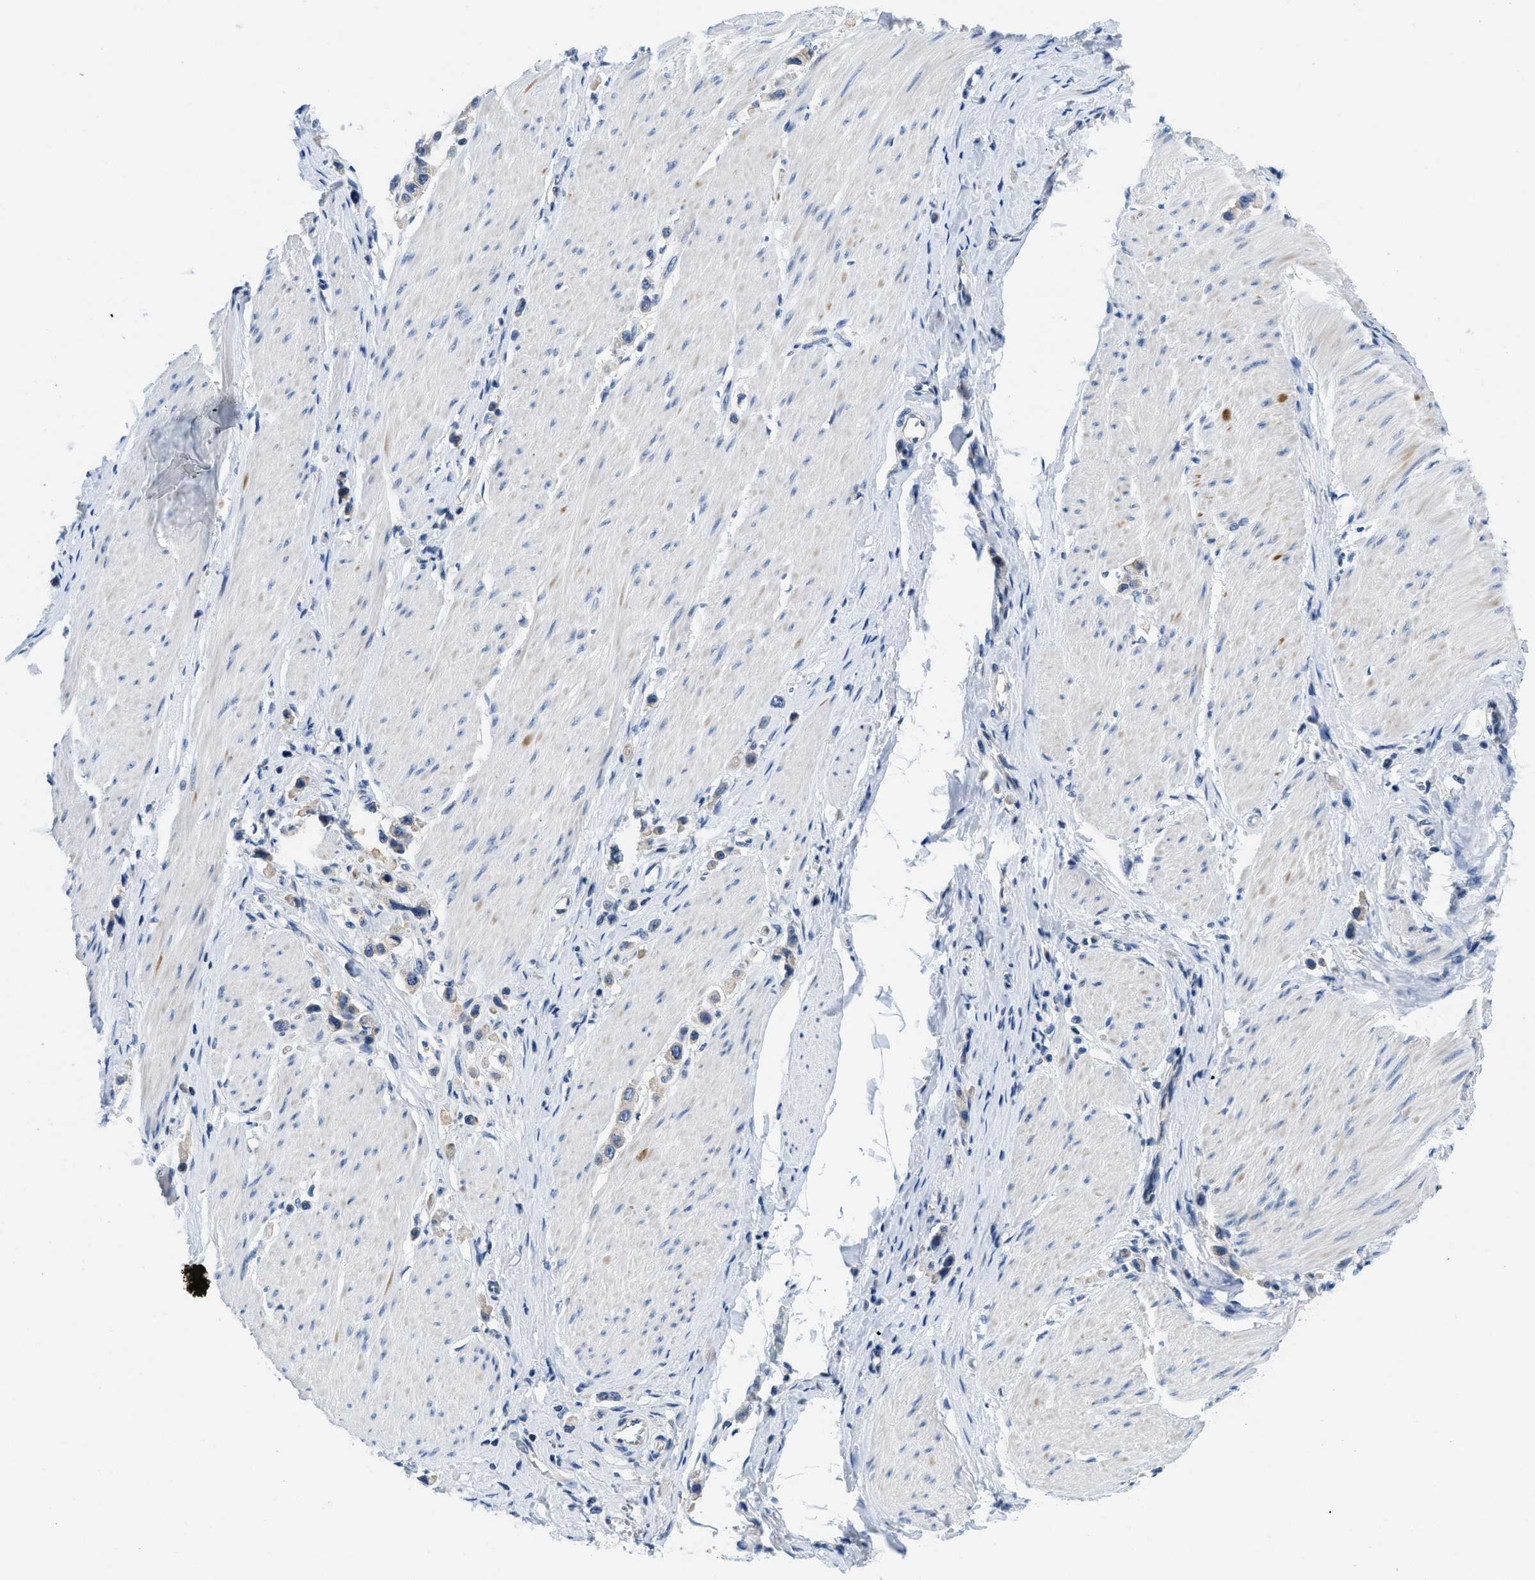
{"staining": {"intensity": "weak", "quantity": "<25%", "location": "cytoplasmic/membranous"}, "tissue": "stomach cancer", "cell_type": "Tumor cells", "image_type": "cancer", "snomed": [{"axis": "morphology", "description": "Adenocarcinoma, NOS"}, {"axis": "topography", "description": "Stomach"}], "caption": "An immunohistochemistry (IHC) photomicrograph of stomach adenocarcinoma is shown. There is no staining in tumor cells of stomach adenocarcinoma.", "gene": "IKBKE", "patient": {"sex": "female", "age": 65}}